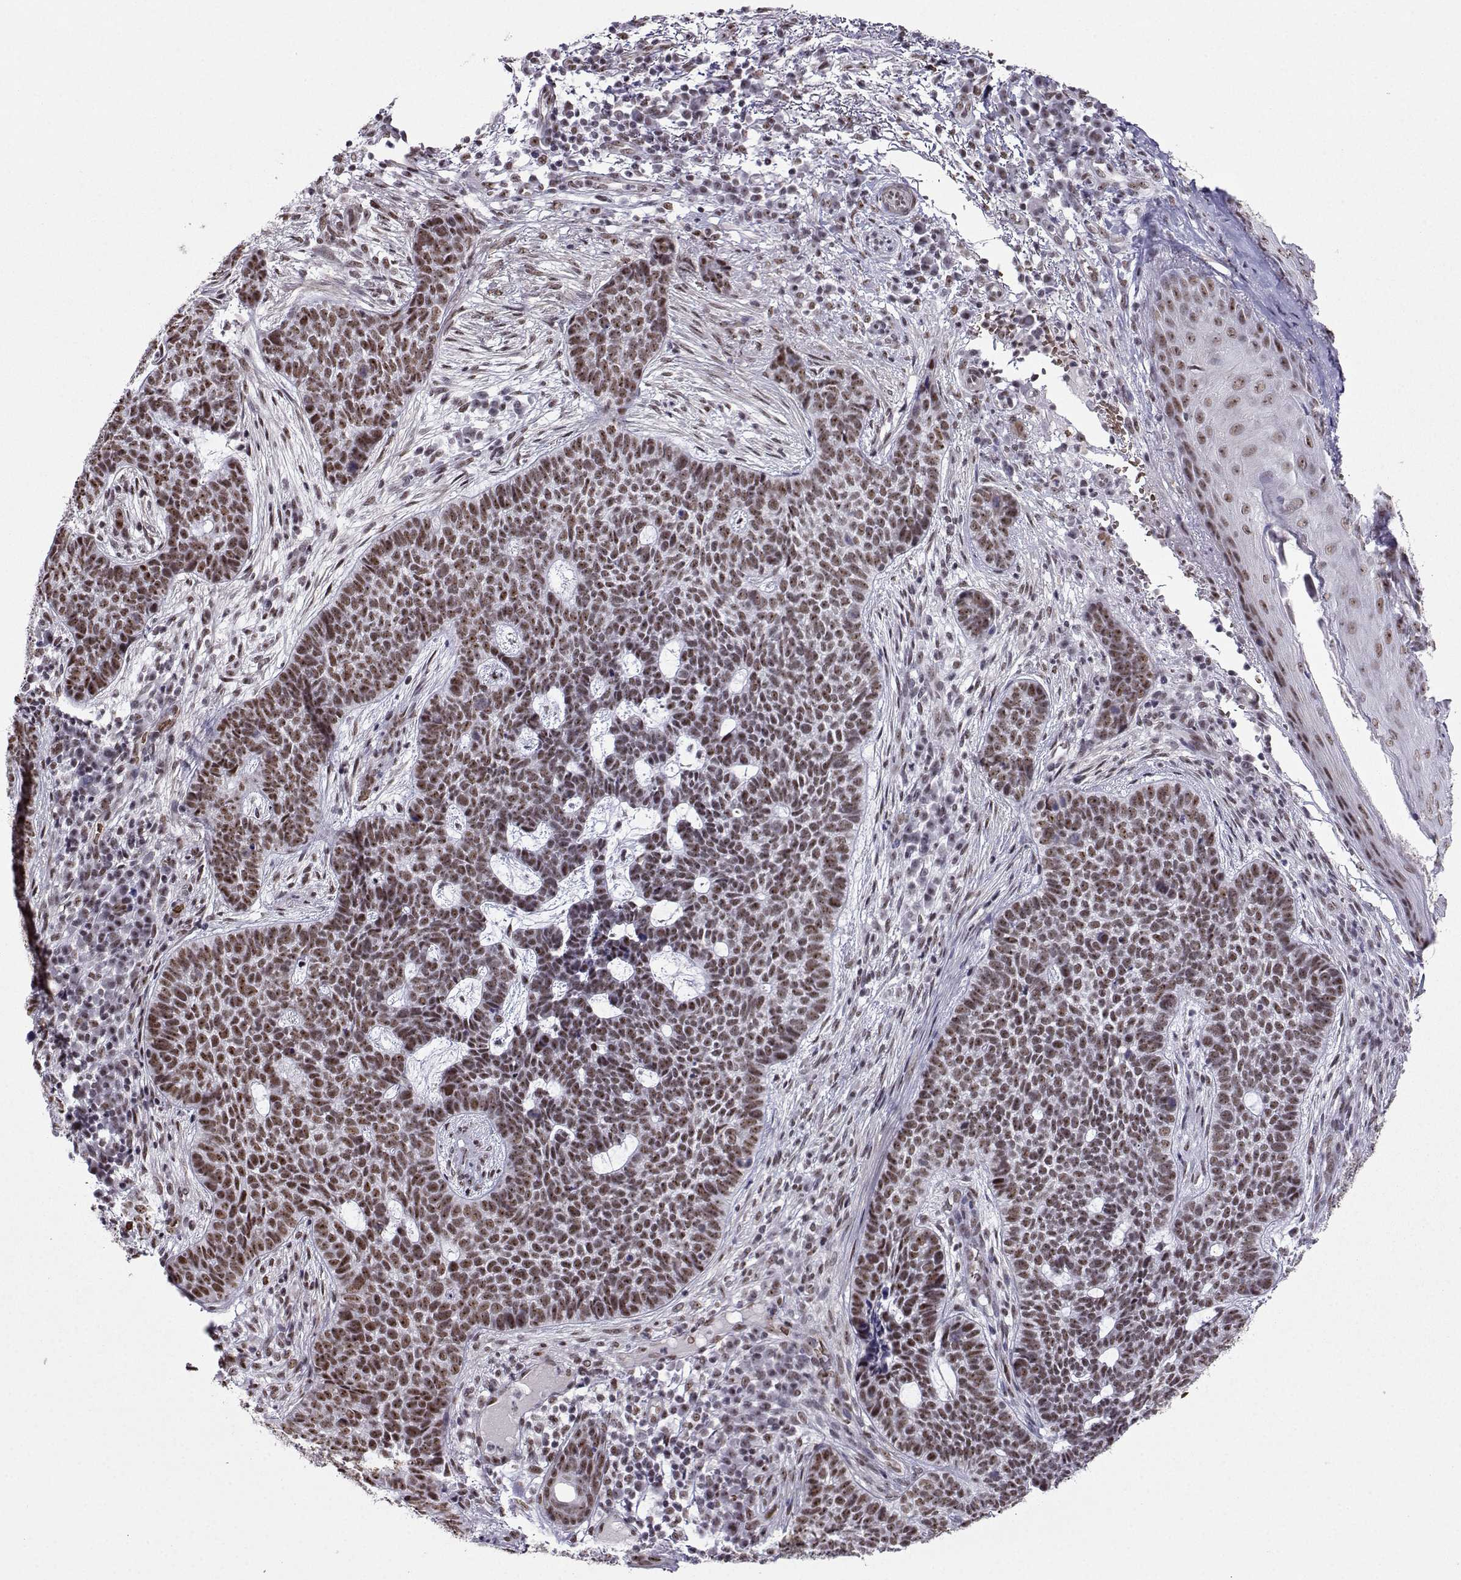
{"staining": {"intensity": "moderate", "quantity": ">75%", "location": "nuclear"}, "tissue": "skin cancer", "cell_type": "Tumor cells", "image_type": "cancer", "snomed": [{"axis": "morphology", "description": "Basal cell carcinoma"}, {"axis": "topography", "description": "Skin"}], "caption": "Protein expression by IHC shows moderate nuclear expression in about >75% of tumor cells in basal cell carcinoma (skin). (IHC, brightfield microscopy, high magnification).", "gene": "CCNK", "patient": {"sex": "female", "age": 69}}